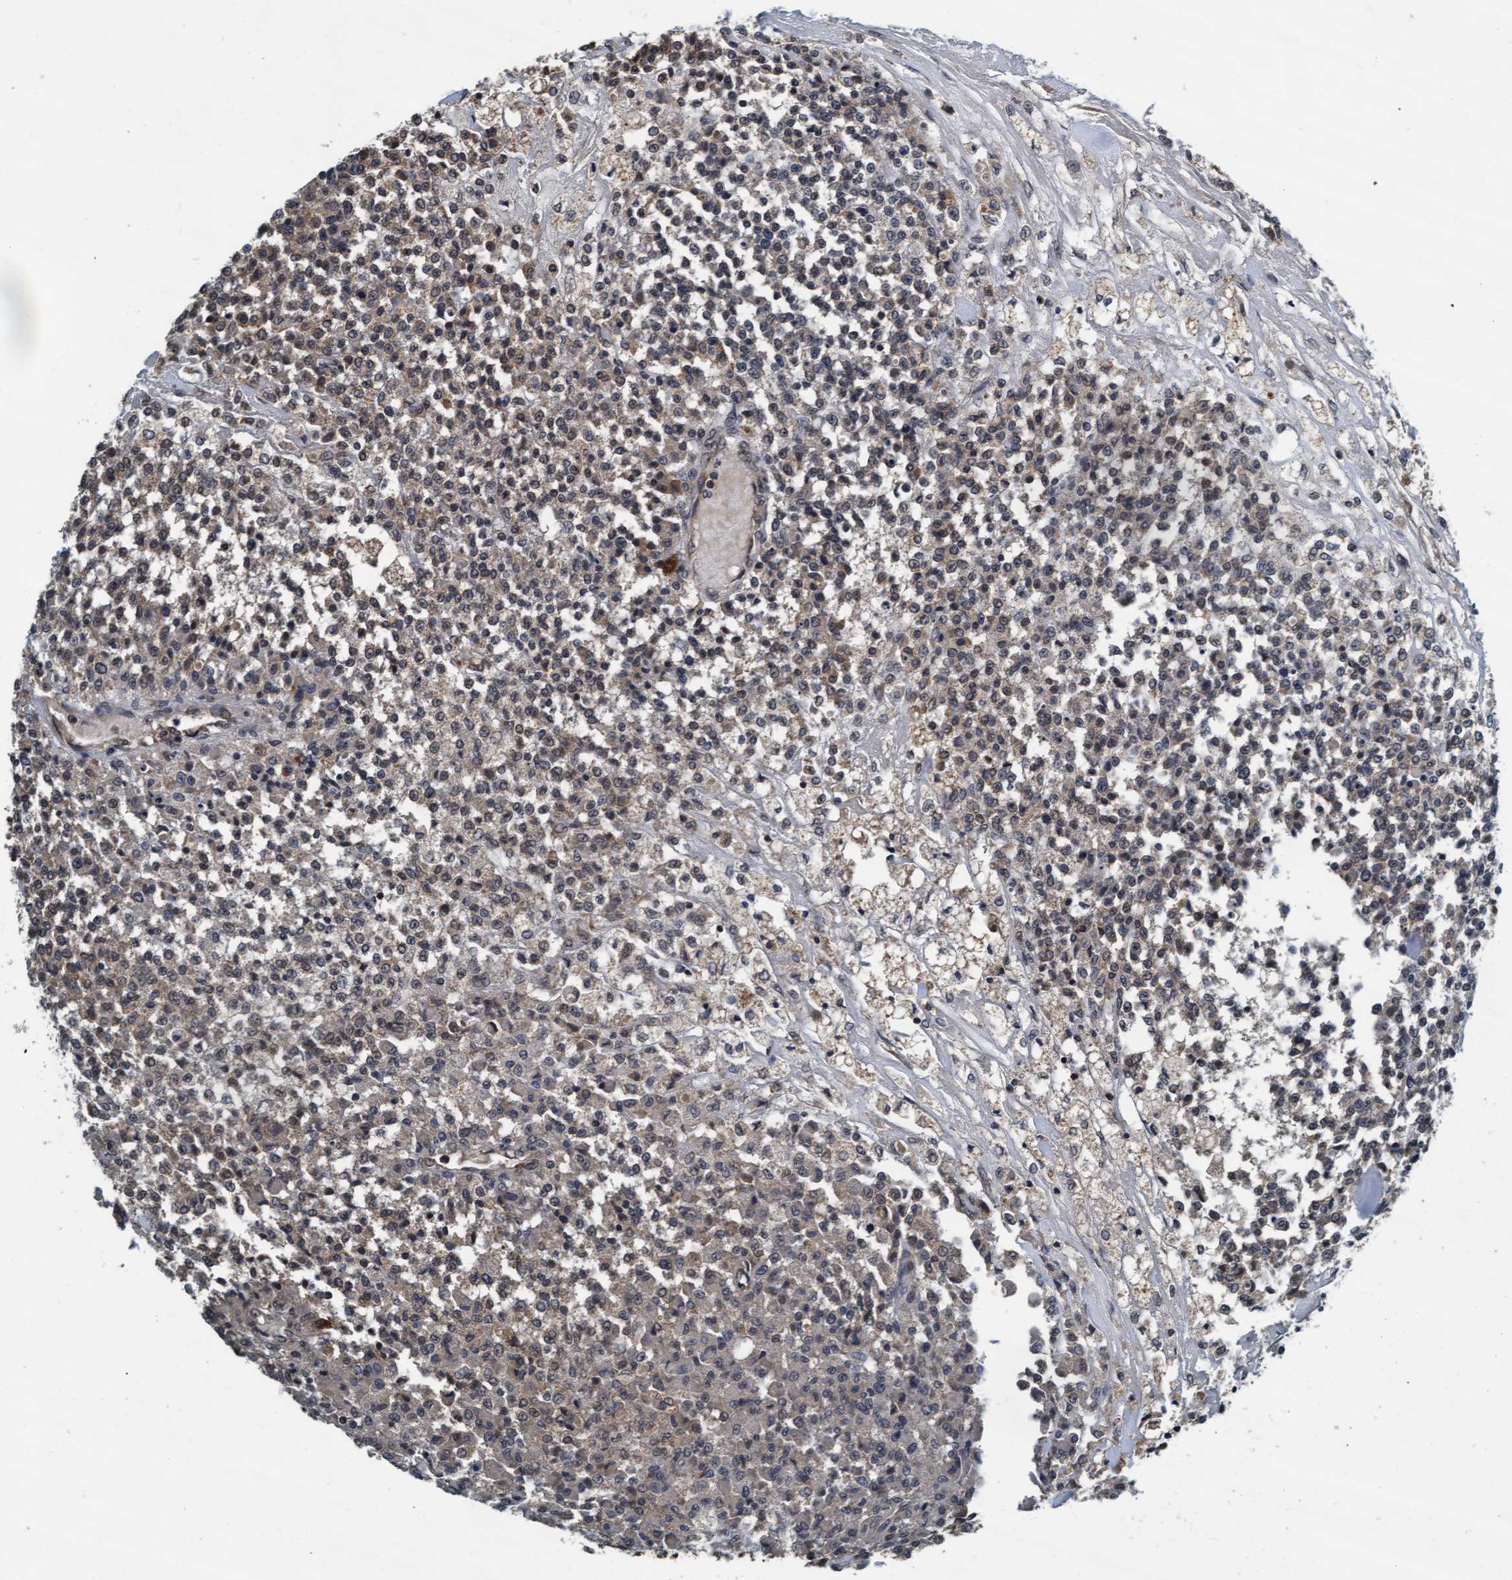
{"staining": {"intensity": "weak", "quantity": "<25%", "location": "cytoplasmic/membranous,nuclear"}, "tissue": "testis cancer", "cell_type": "Tumor cells", "image_type": "cancer", "snomed": [{"axis": "morphology", "description": "Seminoma, NOS"}, {"axis": "topography", "description": "Testis"}], "caption": "A histopathology image of testis cancer stained for a protein shows no brown staining in tumor cells.", "gene": "WASF1", "patient": {"sex": "male", "age": 59}}